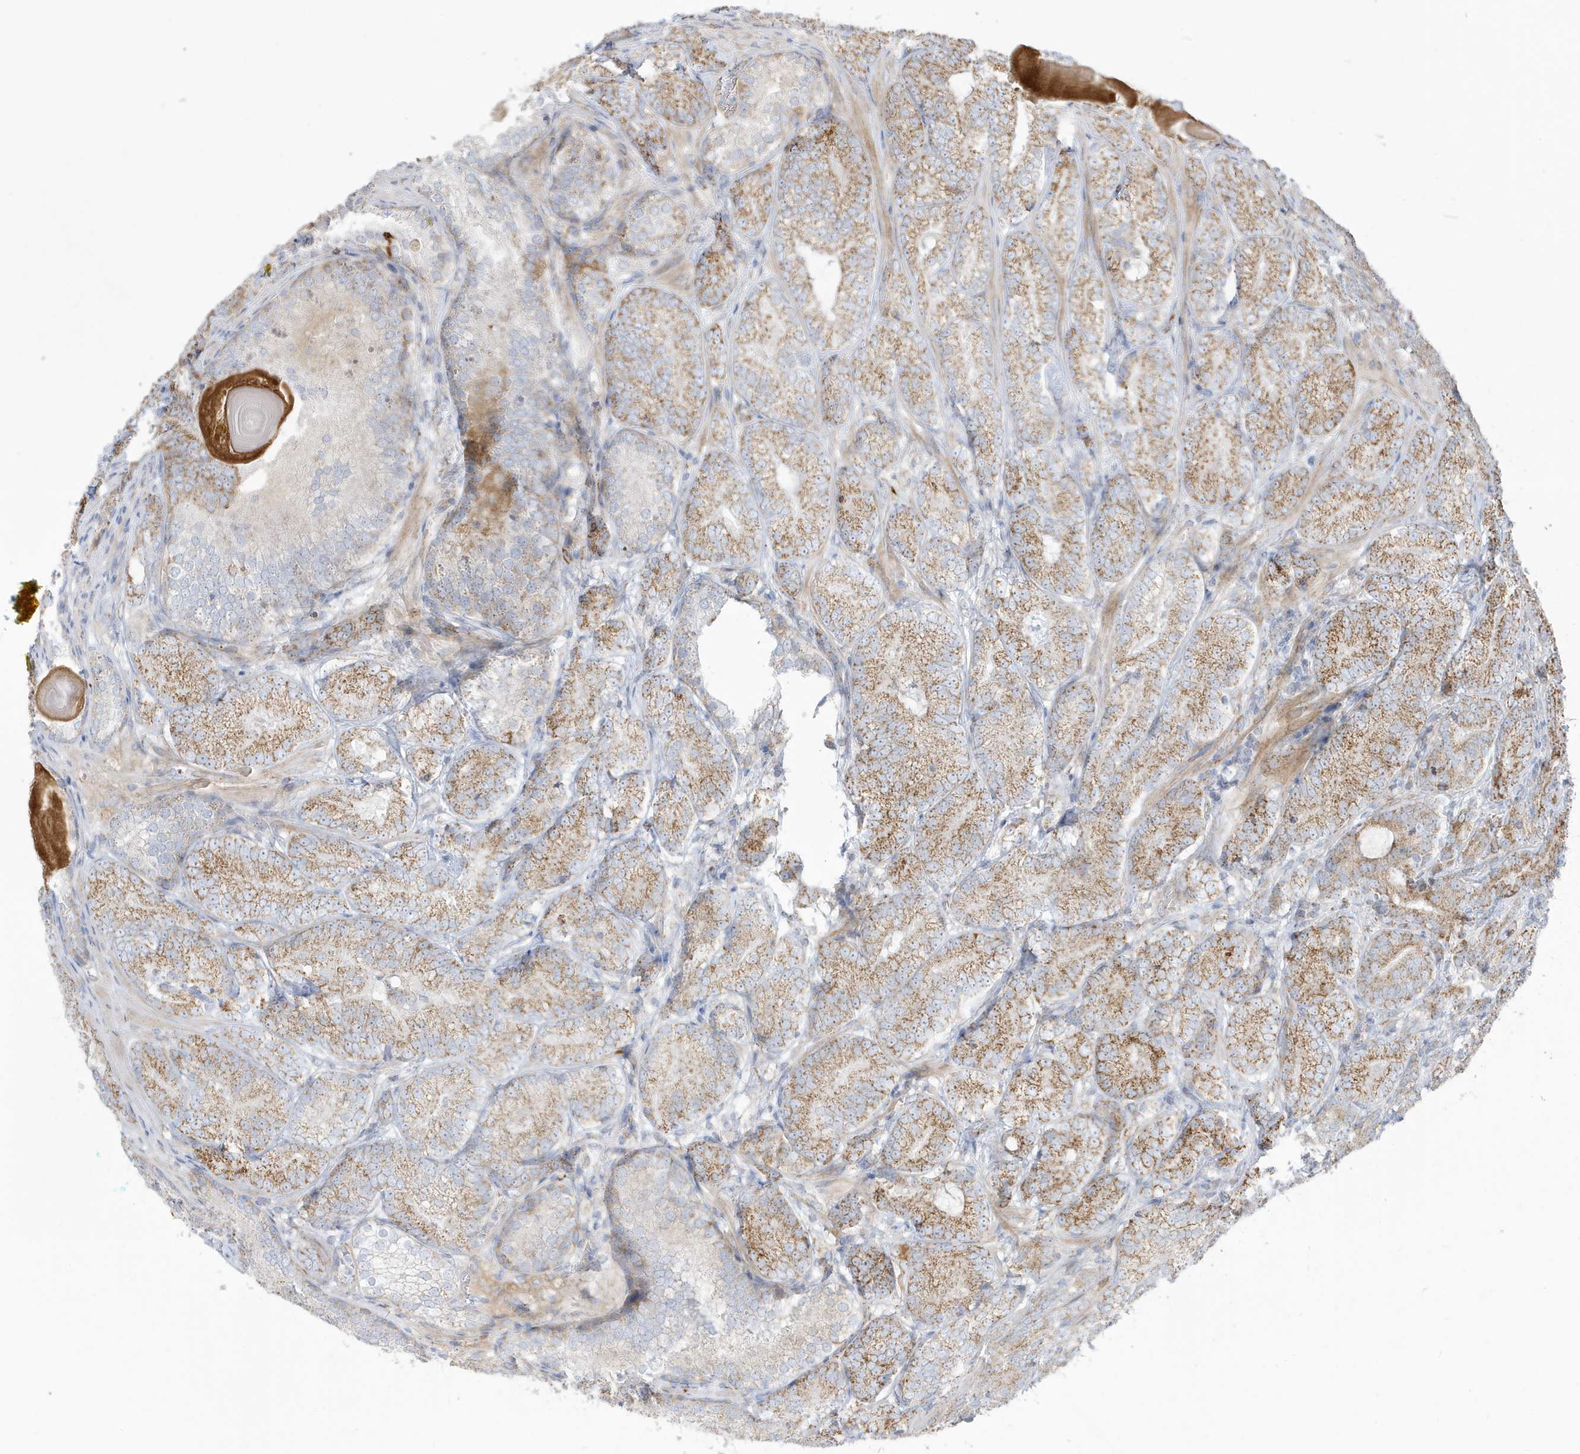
{"staining": {"intensity": "moderate", "quantity": ">75%", "location": "cytoplasmic/membranous"}, "tissue": "prostate cancer", "cell_type": "Tumor cells", "image_type": "cancer", "snomed": [{"axis": "morphology", "description": "Adenocarcinoma, High grade"}, {"axis": "topography", "description": "Prostate"}], "caption": "DAB (3,3'-diaminobenzidine) immunohistochemical staining of human prostate high-grade adenocarcinoma demonstrates moderate cytoplasmic/membranous protein positivity in about >75% of tumor cells.", "gene": "IFT57", "patient": {"sex": "male", "age": 66}}